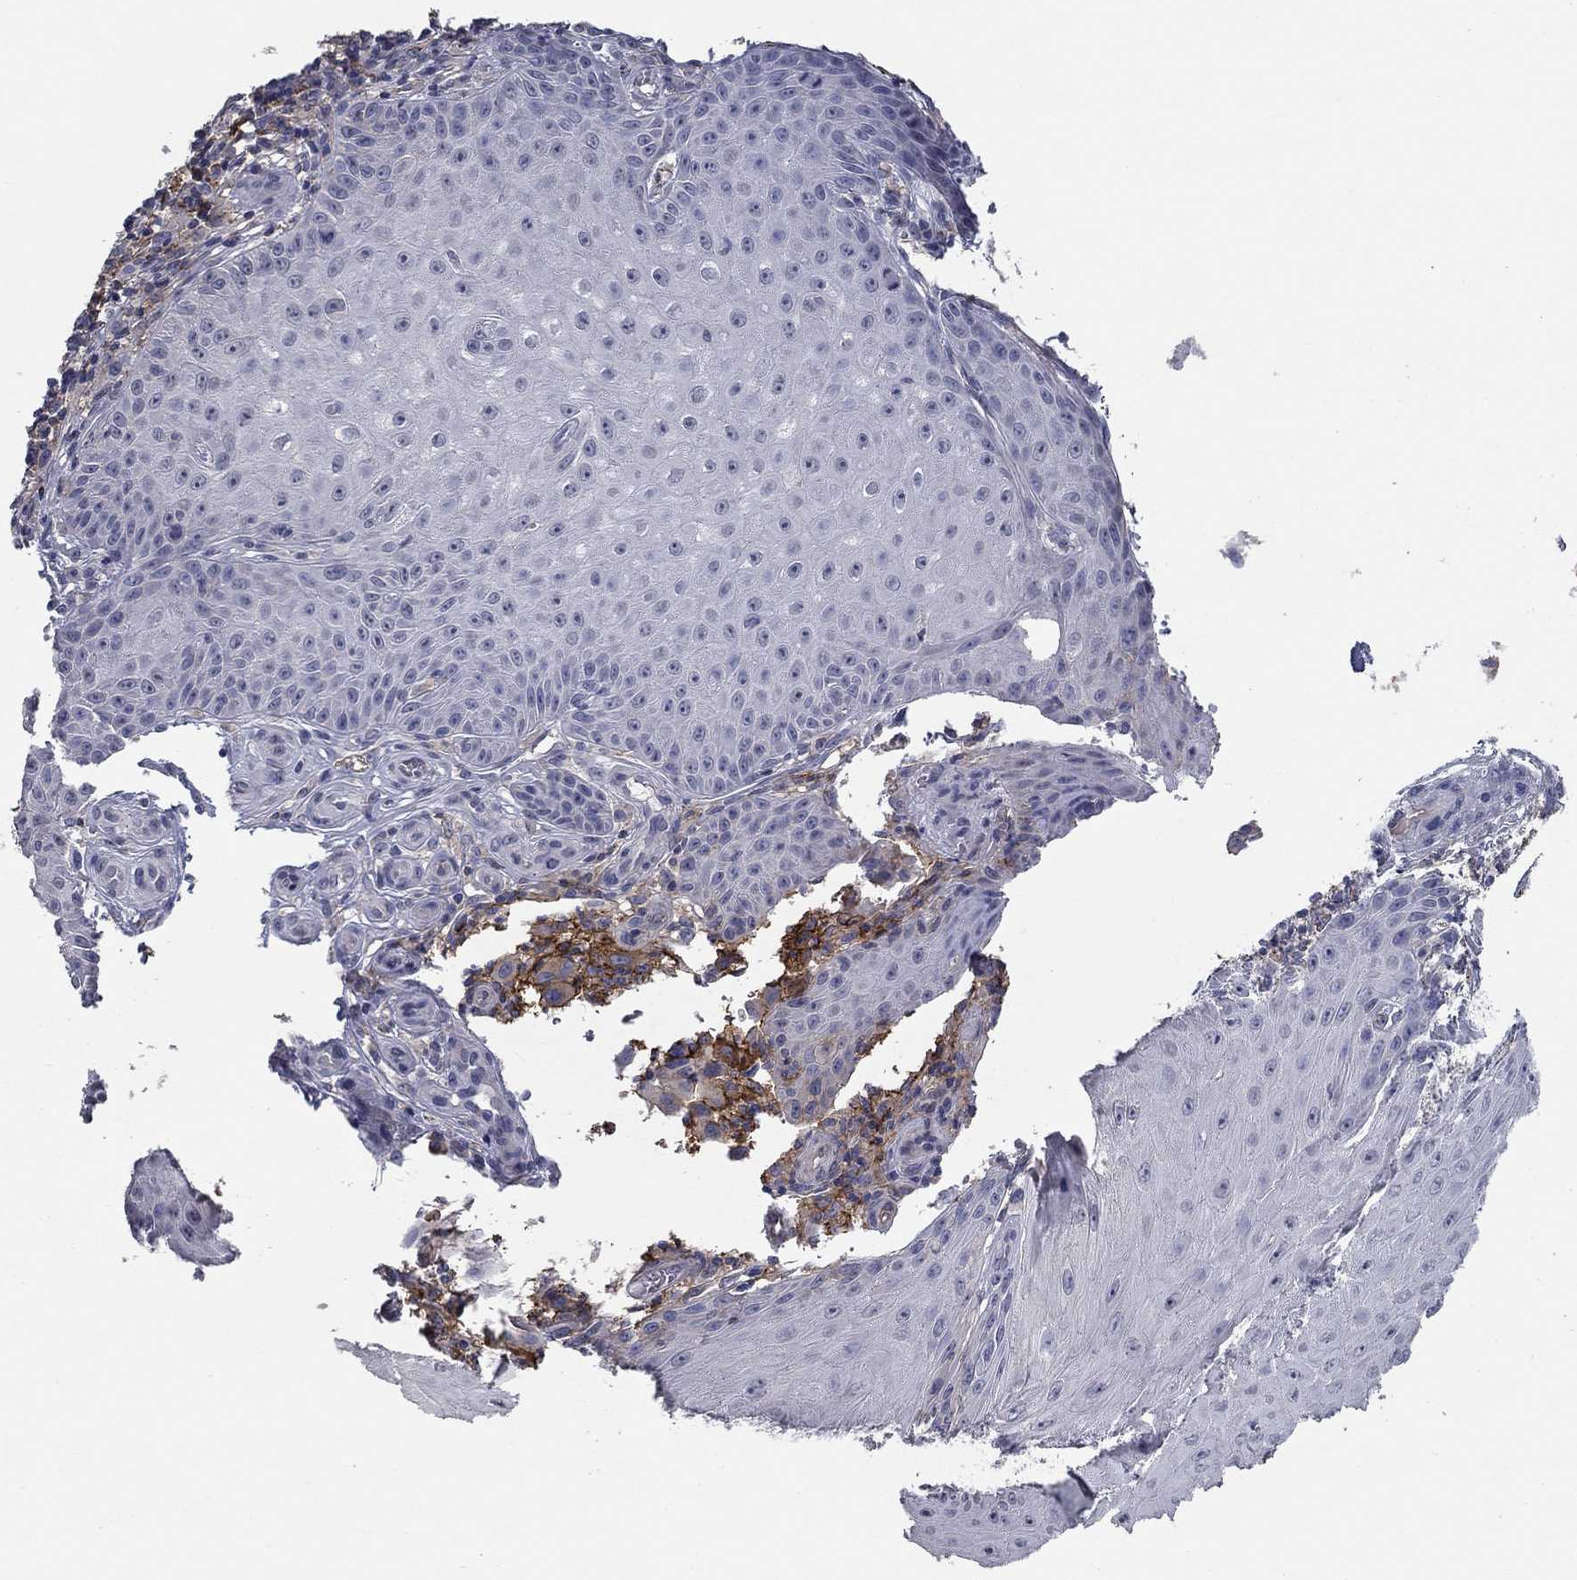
{"staining": {"intensity": "negative", "quantity": "none", "location": "none"}, "tissue": "melanoma", "cell_type": "Tumor cells", "image_type": "cancer", "snomed": [{"axis": "morphology", "description": "Malignant melanoma, NOS"}, {"axis": "topography", "description": "Skin"}], "caption": "Protein analysis of melanoma shows no significant staining in tumor cells. The staining is performed using DAB brown chromogen with nuclei counter-stained in using hematoxylin.", "gene": "CD274", "patient": {"sex": "female", "age": 53}}